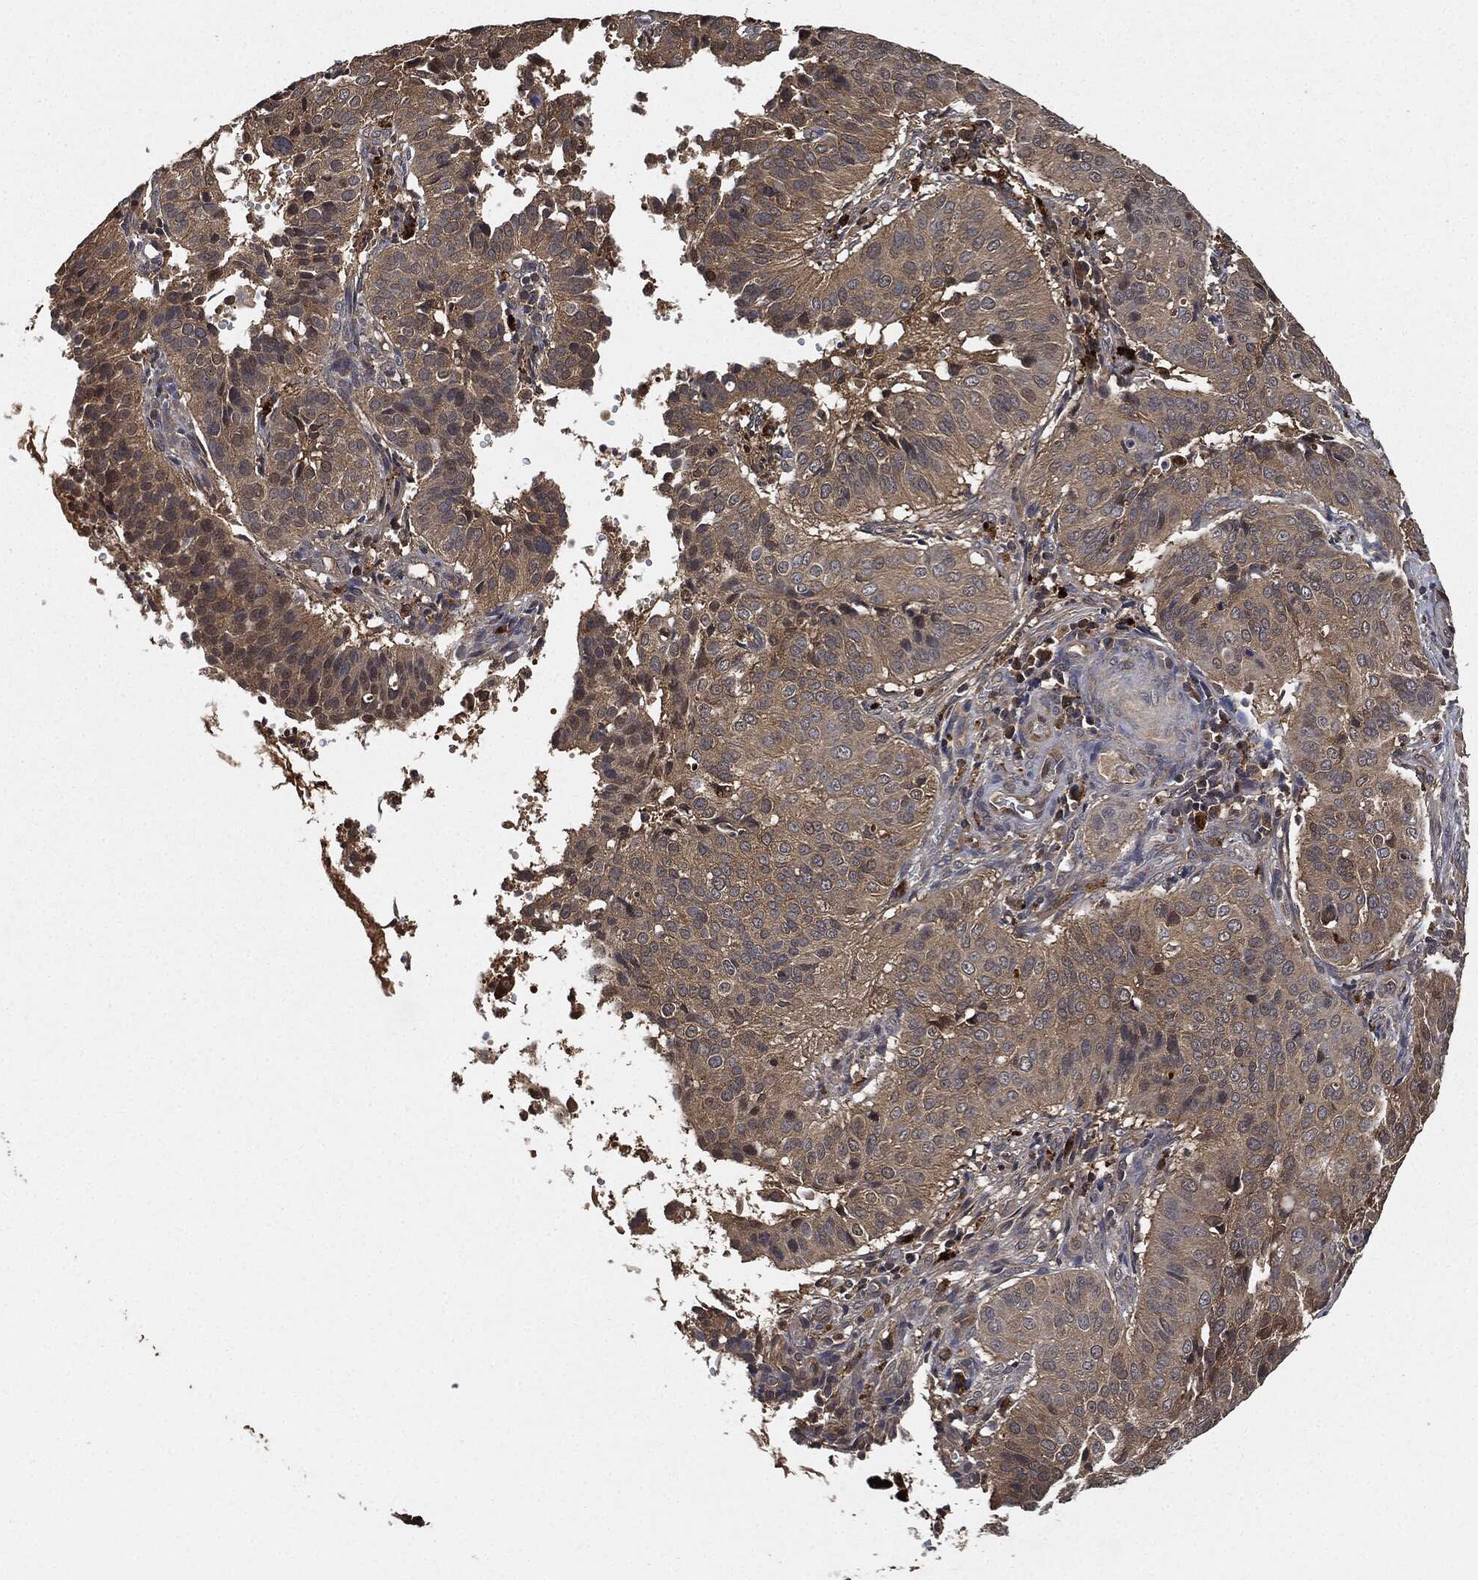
{"staining": {"intensity": "moderate", "quantity": ">75%", "location": "cytoplasmic/membranous"}, "tissue": "cervical cancer", "cell_type": "Tumor cells", "image_type": "cancer", "snomed": [{"axis": "morphology", "description": "Normal tissue, NOS"}, {"axis": "morphology", "description": "Squamous cell carcinoma, NOS"}, {"axis": "topography", "description": "Cervix"}], "caption": "Human cervical cancer stained with a brown dye demonstrates moderate cytoplasmic/membranous positive positivity in approximately >75% of tumor cells.", "gene": "BRAF", "patient": {"sex": "female", "age": 39}}